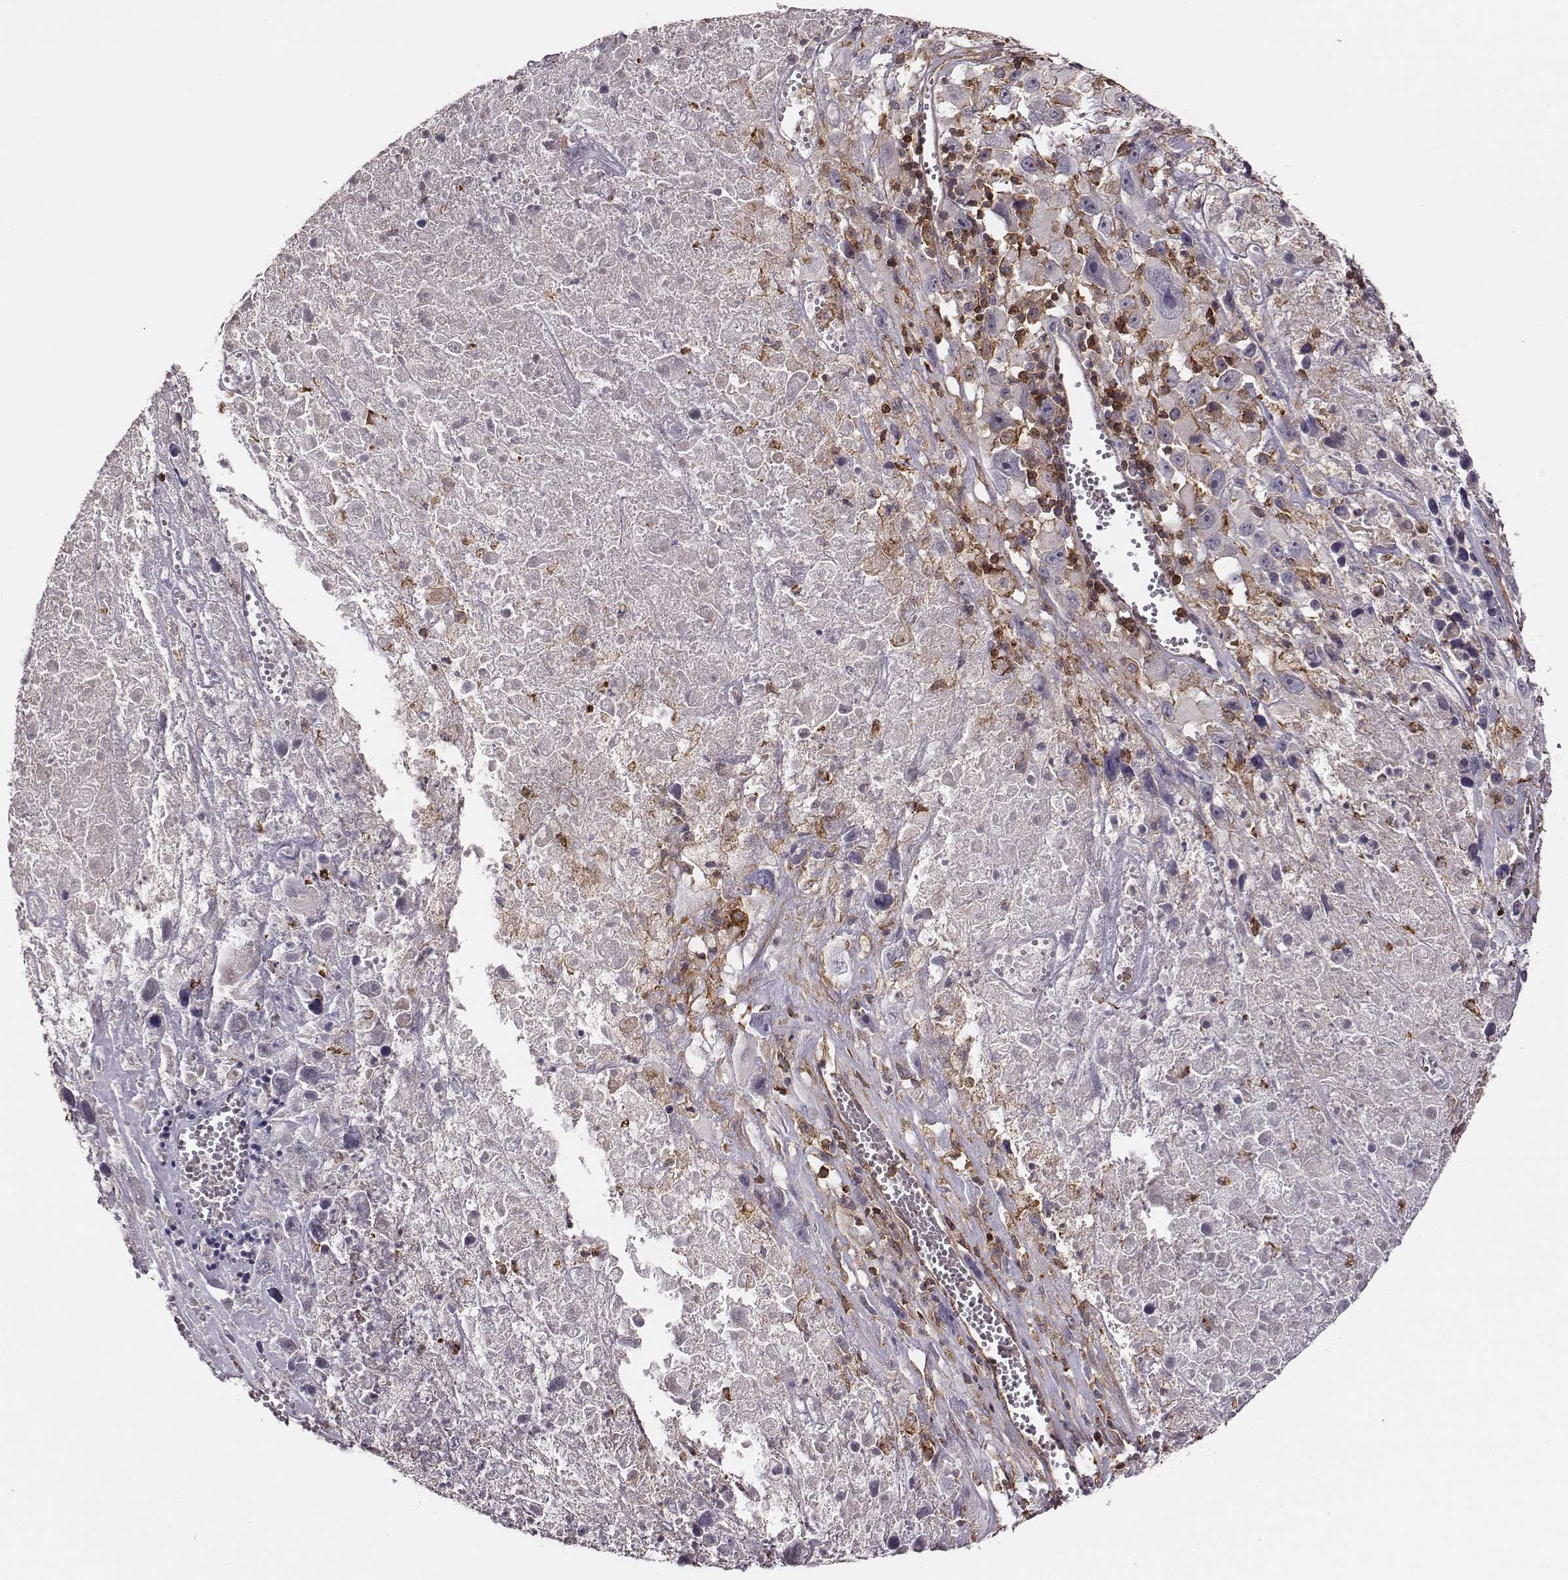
{"staining": {"intensity": "negative", "quantity": "none", "location": "none"}, "tissue": "melanoma", "cell_type": "Tumor cells", "image_type": "cancer", "snomed": [{"axis": "morphology", "description": "Malignant melanoma, Metastatic site"}, {"axis": "topography", "description": "Lymph node"}], "caption": "DAB immunohistochemical staining of human melanoma demonstrates no significant staining in tumor cells.", "gene": "ZYX", "patient": {"sex": "male", "age": 50}}